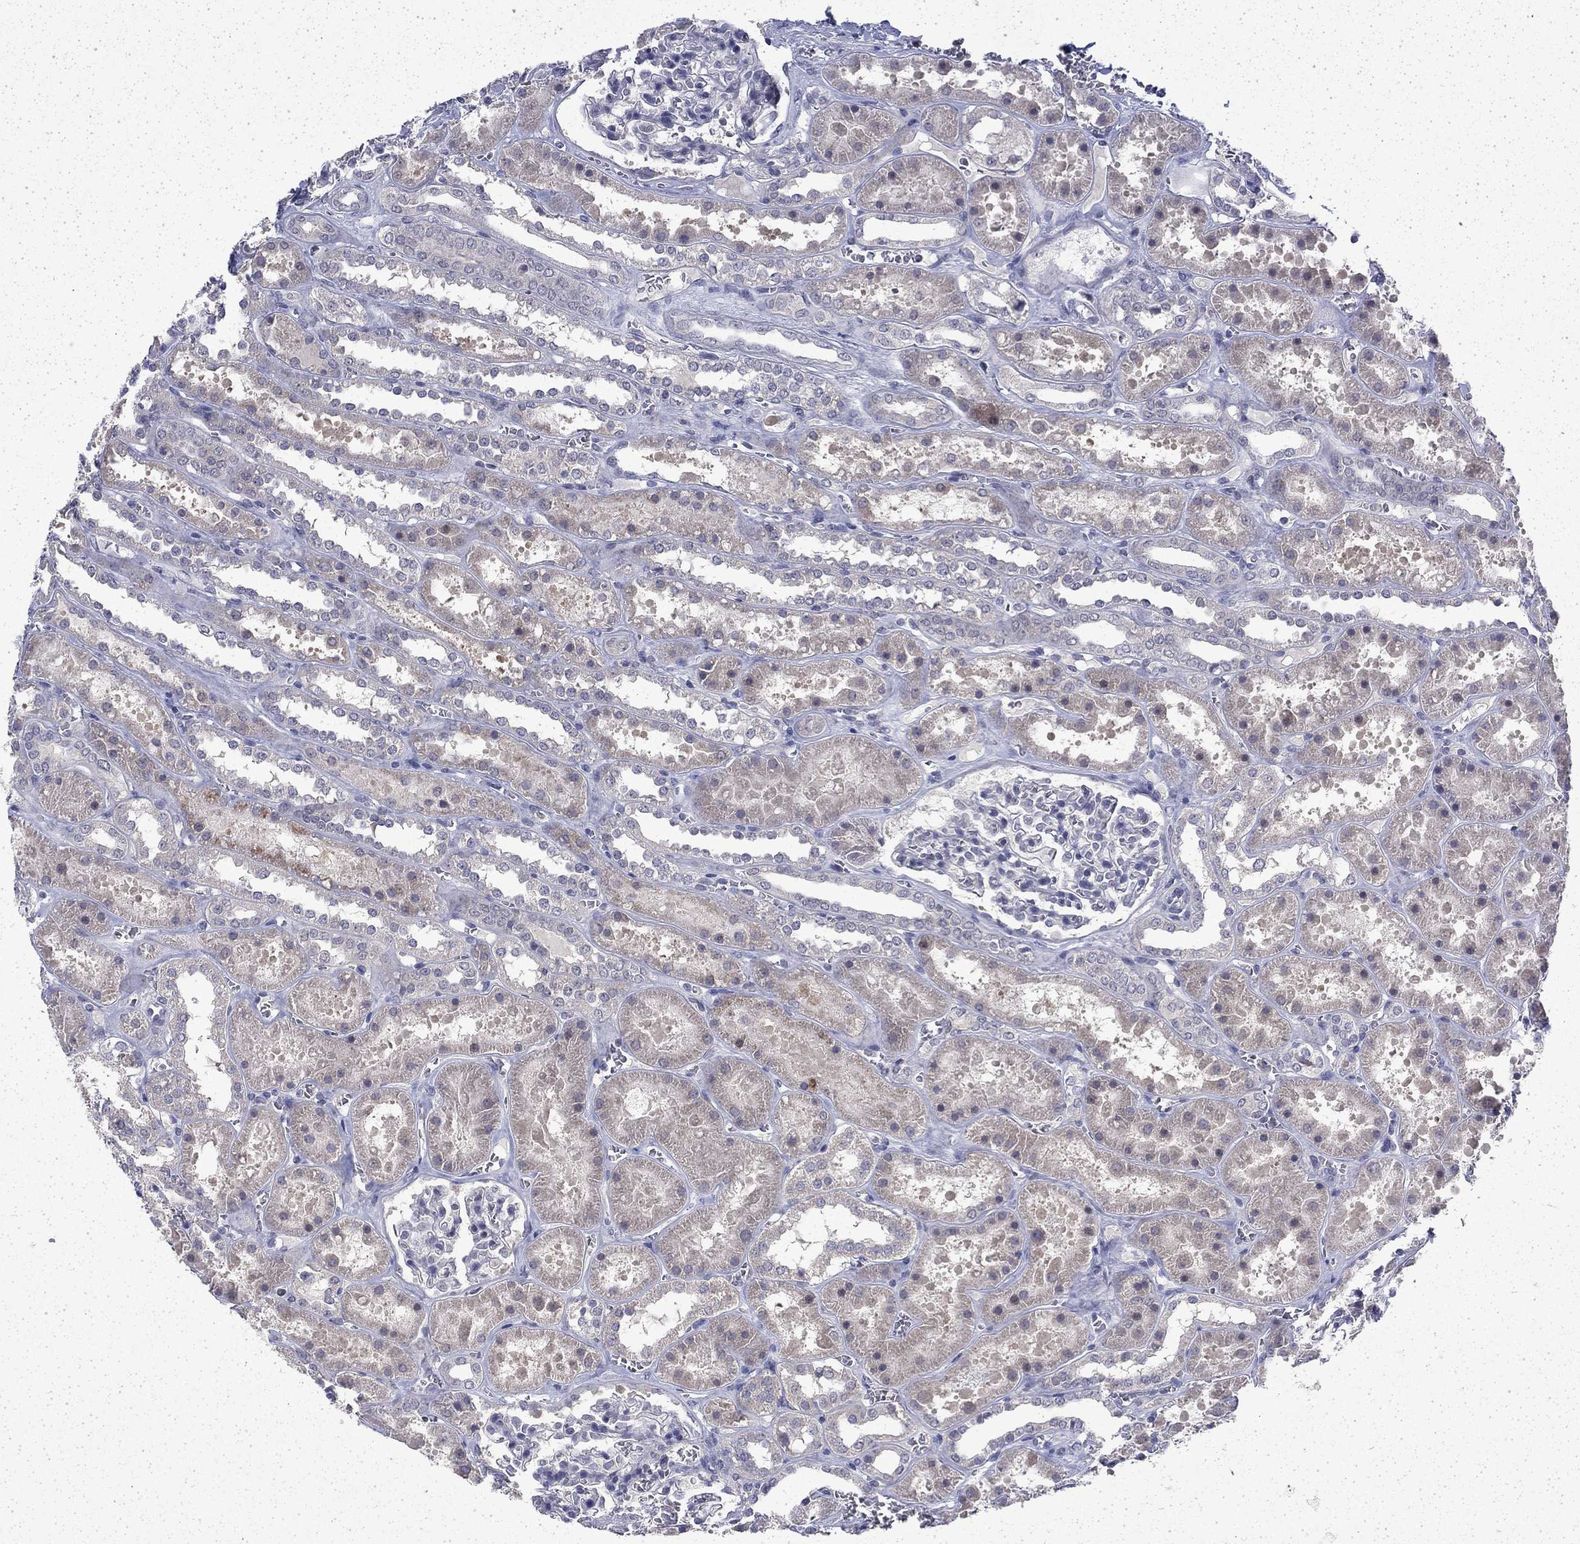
{"staining": {"intensity": "negative", "quantity": "none", "location": "none"}, "tissue": "kidney", "cell_type": "Cells in glomeruli", "image_type": "normal", "snomed": [{"axis": "morphology", "description": "Normal tissue, NOS"}, {"axis": "topography", "description": "Kidney"}], "caption": "This is a histopathology image of immunohistochemistry (IHC) staining of unremarkable kidney, which shows no staining in cells in glomeruli. (Stains: DAB IHC with hematoxylin counter stain, Microscopy: brightfield microscopy at high magnification).", "gene": "CHAT", "patient": {"sex": "female", "age": 41}}